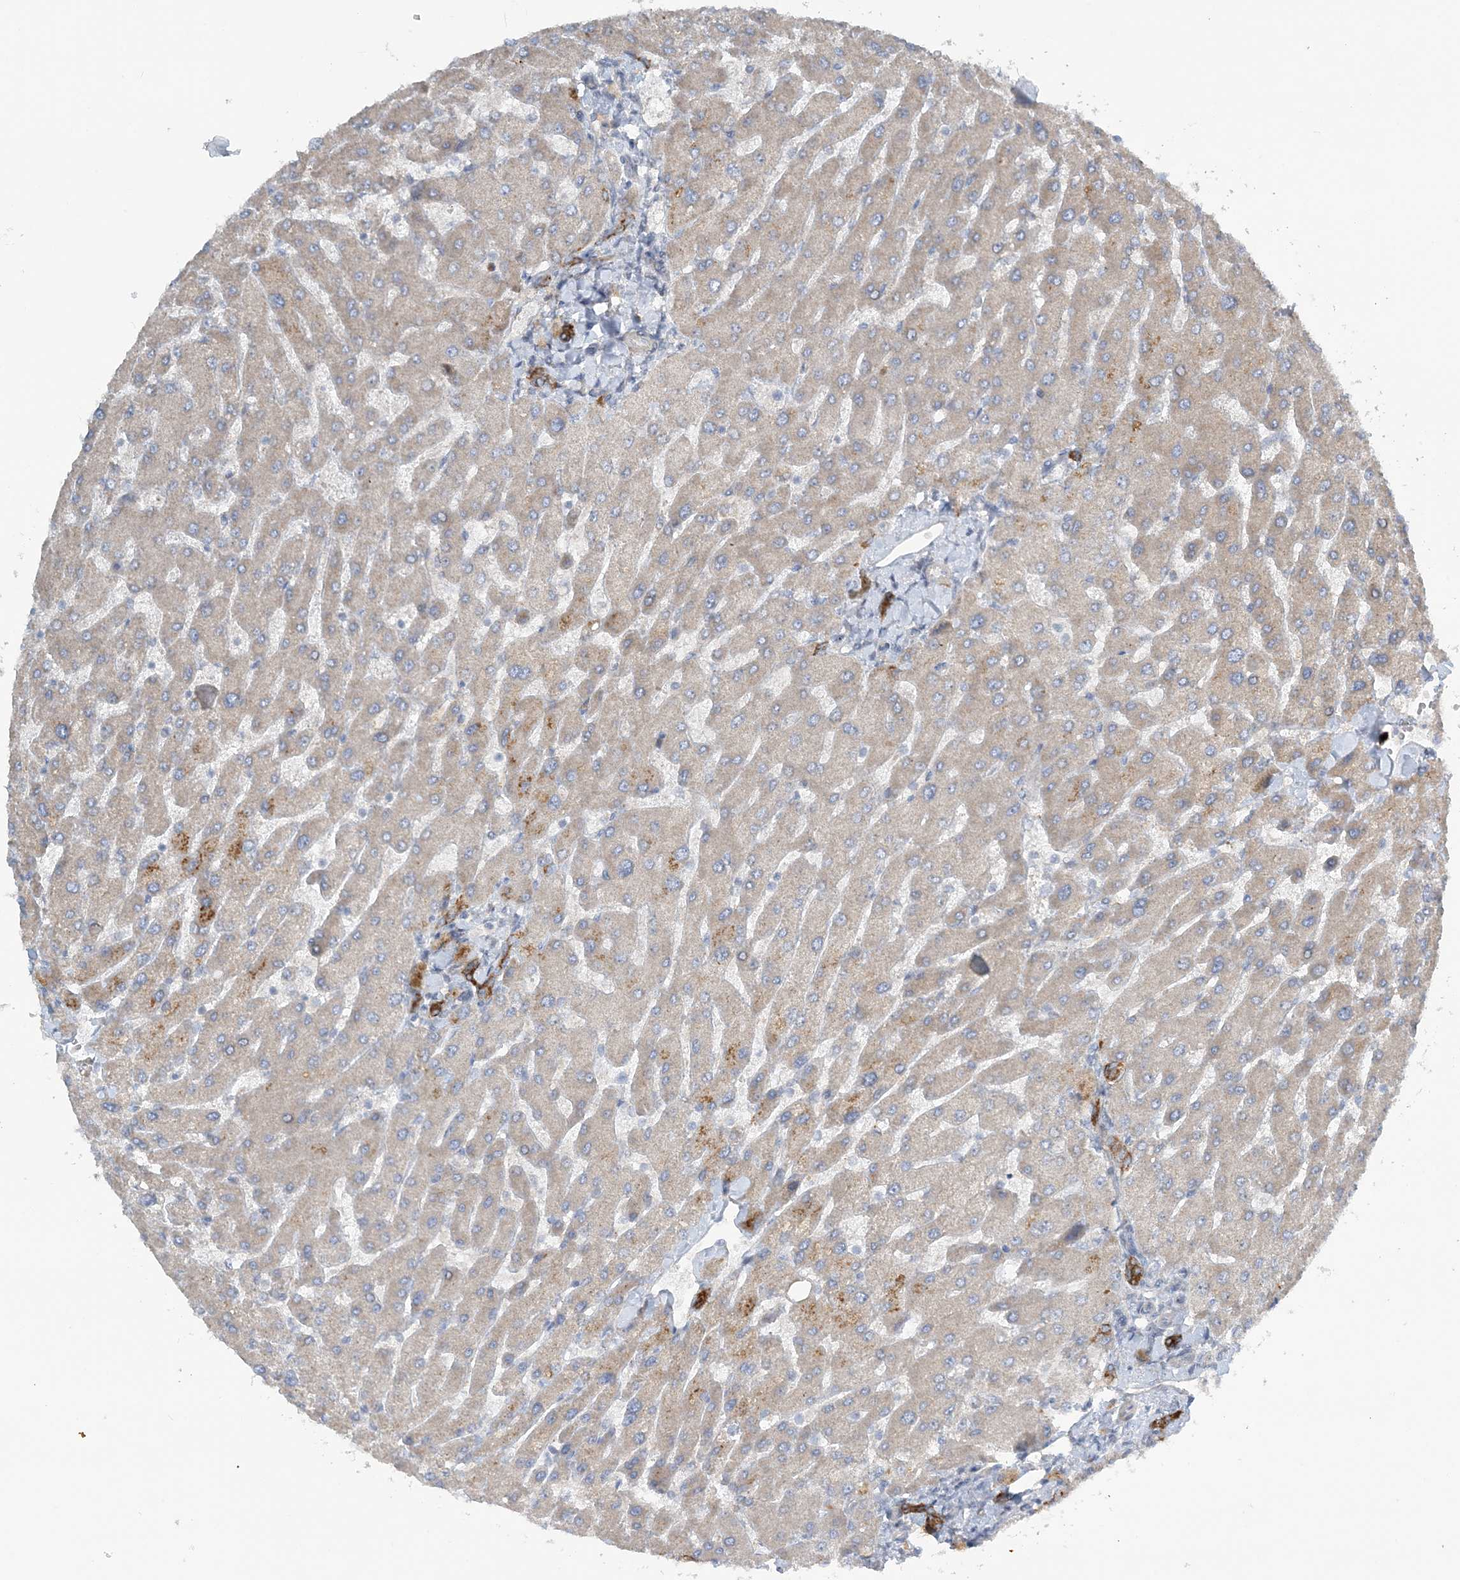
{"staining": {"intensity": "moderate", "quantity": ">75%", "location": "cytoplasmic/membranous"}, "tissue": "liver", "cell_type": "Cholangiocytes", "image_type": "normal", "snomed": [{"axis": "morphology", "description": "Normal tissue, NOS"}, {"axis": "topography", "description": "Liver"}], "caption": "An immunohistochemistry photomicrograph of benign tissue is shown. Protein staining in brown labels moderate cytoplasmic/membranous positivity in liver within cholangiocytes. (IHC, brightfield microscopy, high magnification).", "gene": "SLC4A10", "patient": {"sex": "male", "age": 55}}